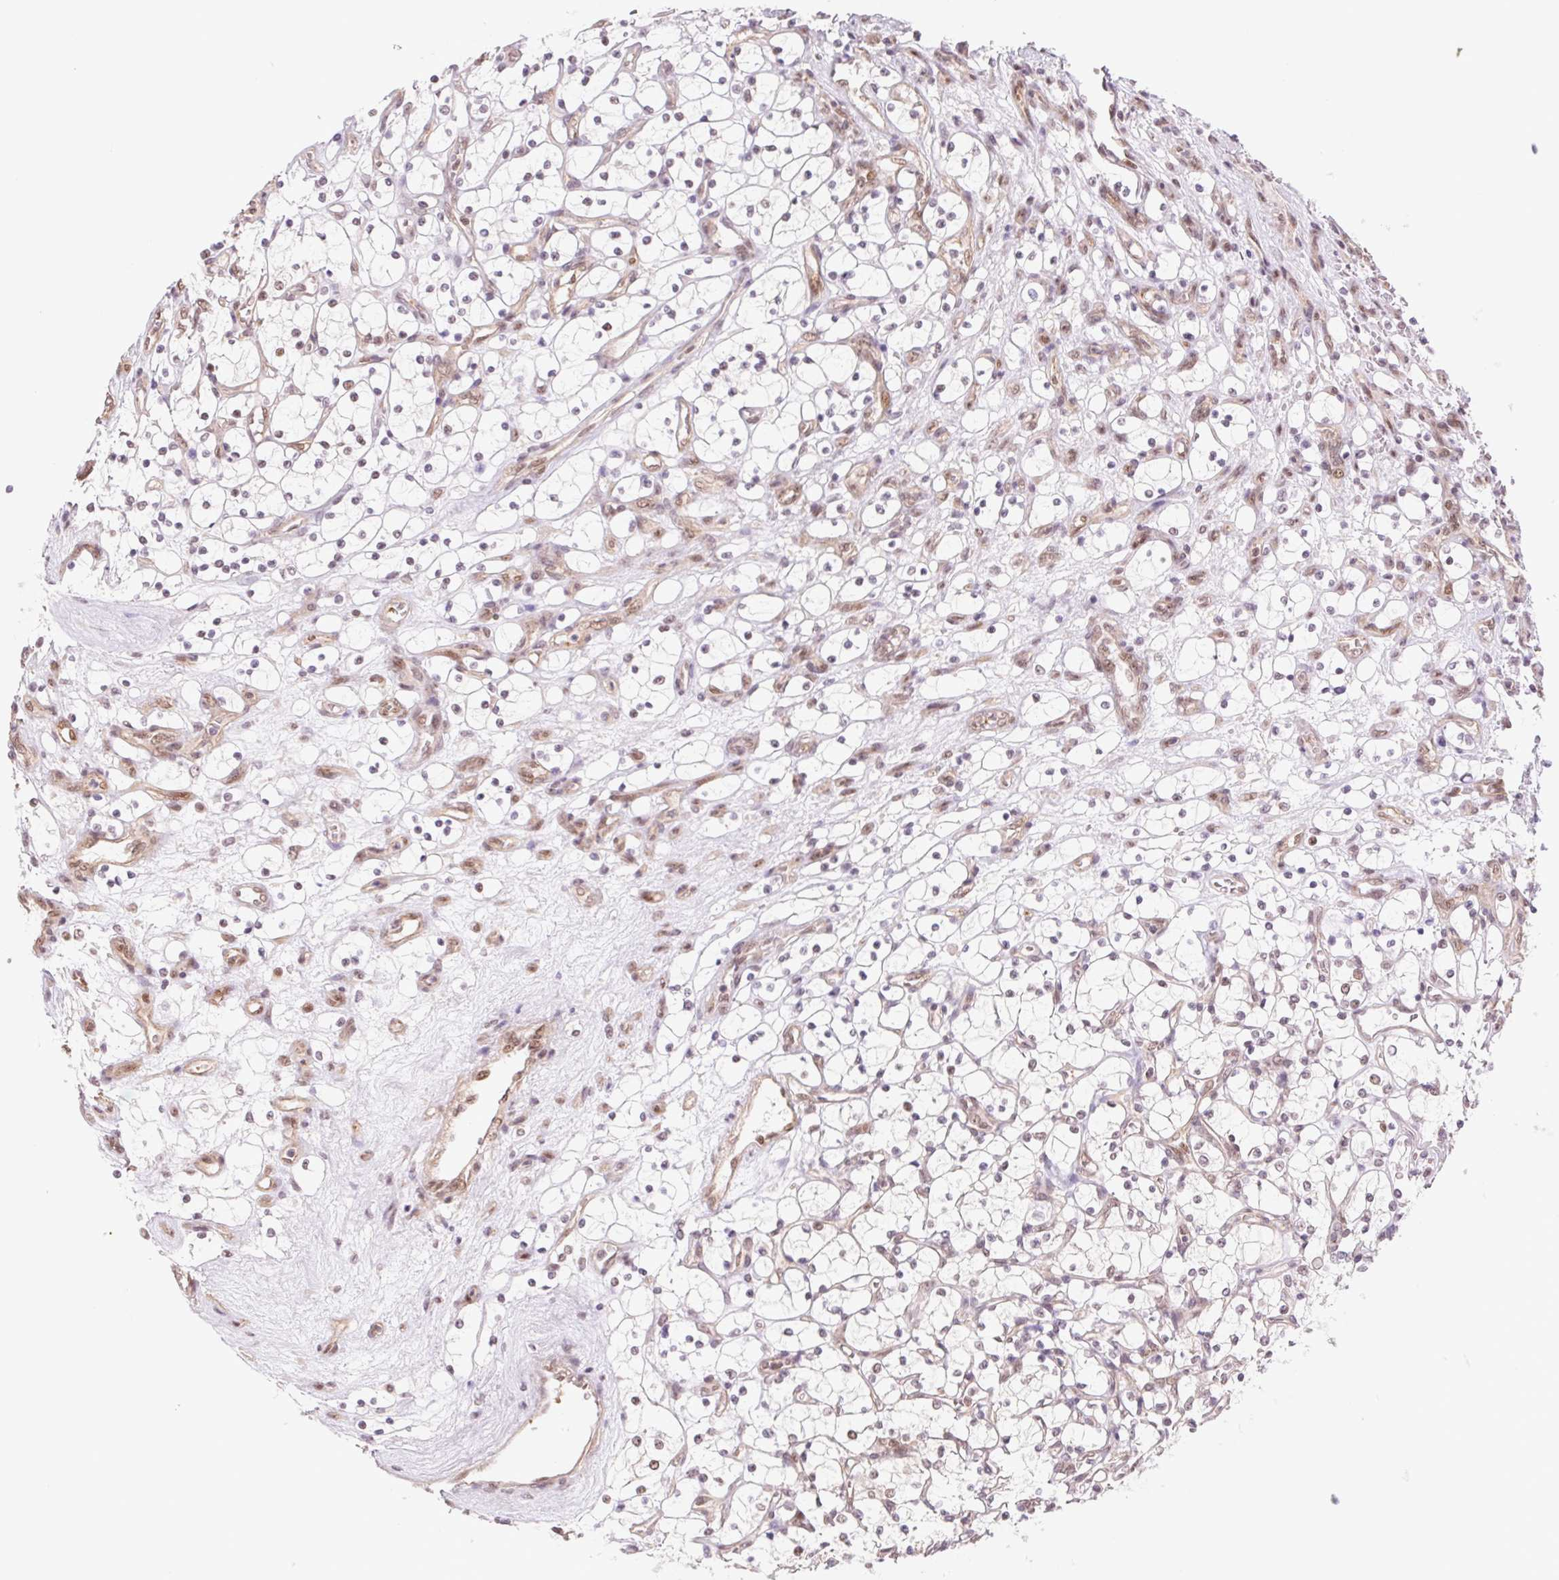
{"staining": {"intensity": "negative", "quantity": "none", "location": "none"}, "tissue": "renal cancer", "cell_type": "Tumor cells", "image_type": "cancer", "snomed": [{"axis": "morphology", "description": "Adenocarcinoma, NOS"}, {"axis": "topography", "description": "Kidney"}], "caption": "High magnification brightfield microscopy of adenocarcinoma (renal) stained with DAB (brown) and counterstained with hematoxylin (blue): tumor cells show no significant staining.", "gene": "CWC25", "patient": {"sex": "female", "age": 69}}